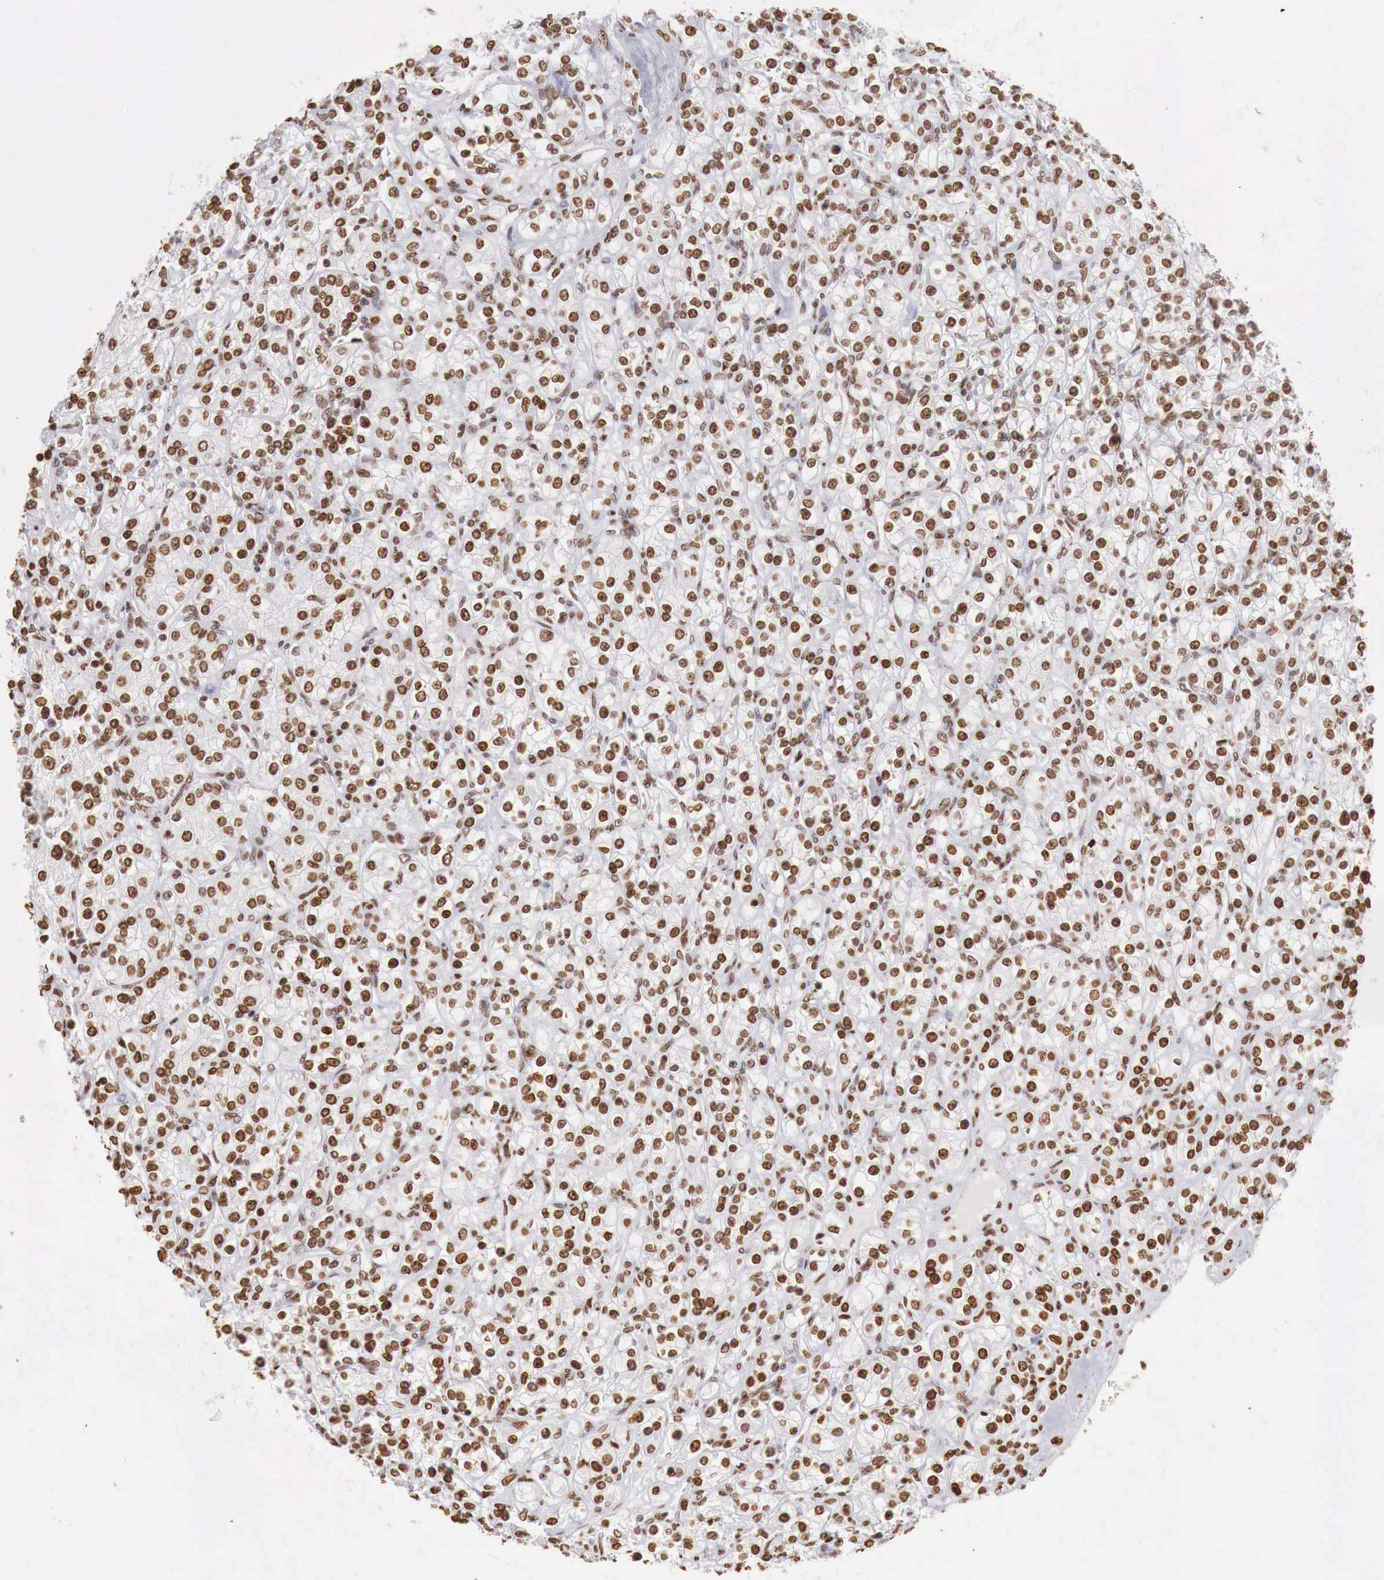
{"staining": {"intensity": "strong", "quantity": ">75%", "location": "nuclear"}, "tissue": "renal cancer", "cell_type": "Tumor cells", "image_type": "cancer", "snomed": [{"axis": "morphology", "description": "Adenocarcinoma, NOS"}, {"axis": "topography", "description": "Kidney"}], "caption": "Immunohistochemistry (DAB (3,3'-diaminobenzidine)) staining of human renal adenocarcinoma displays strong nuclear protein staining in approximately >75% of tumor cells.", "gene": "DKC1", "patient": {"sex": "male", "age": 77}}